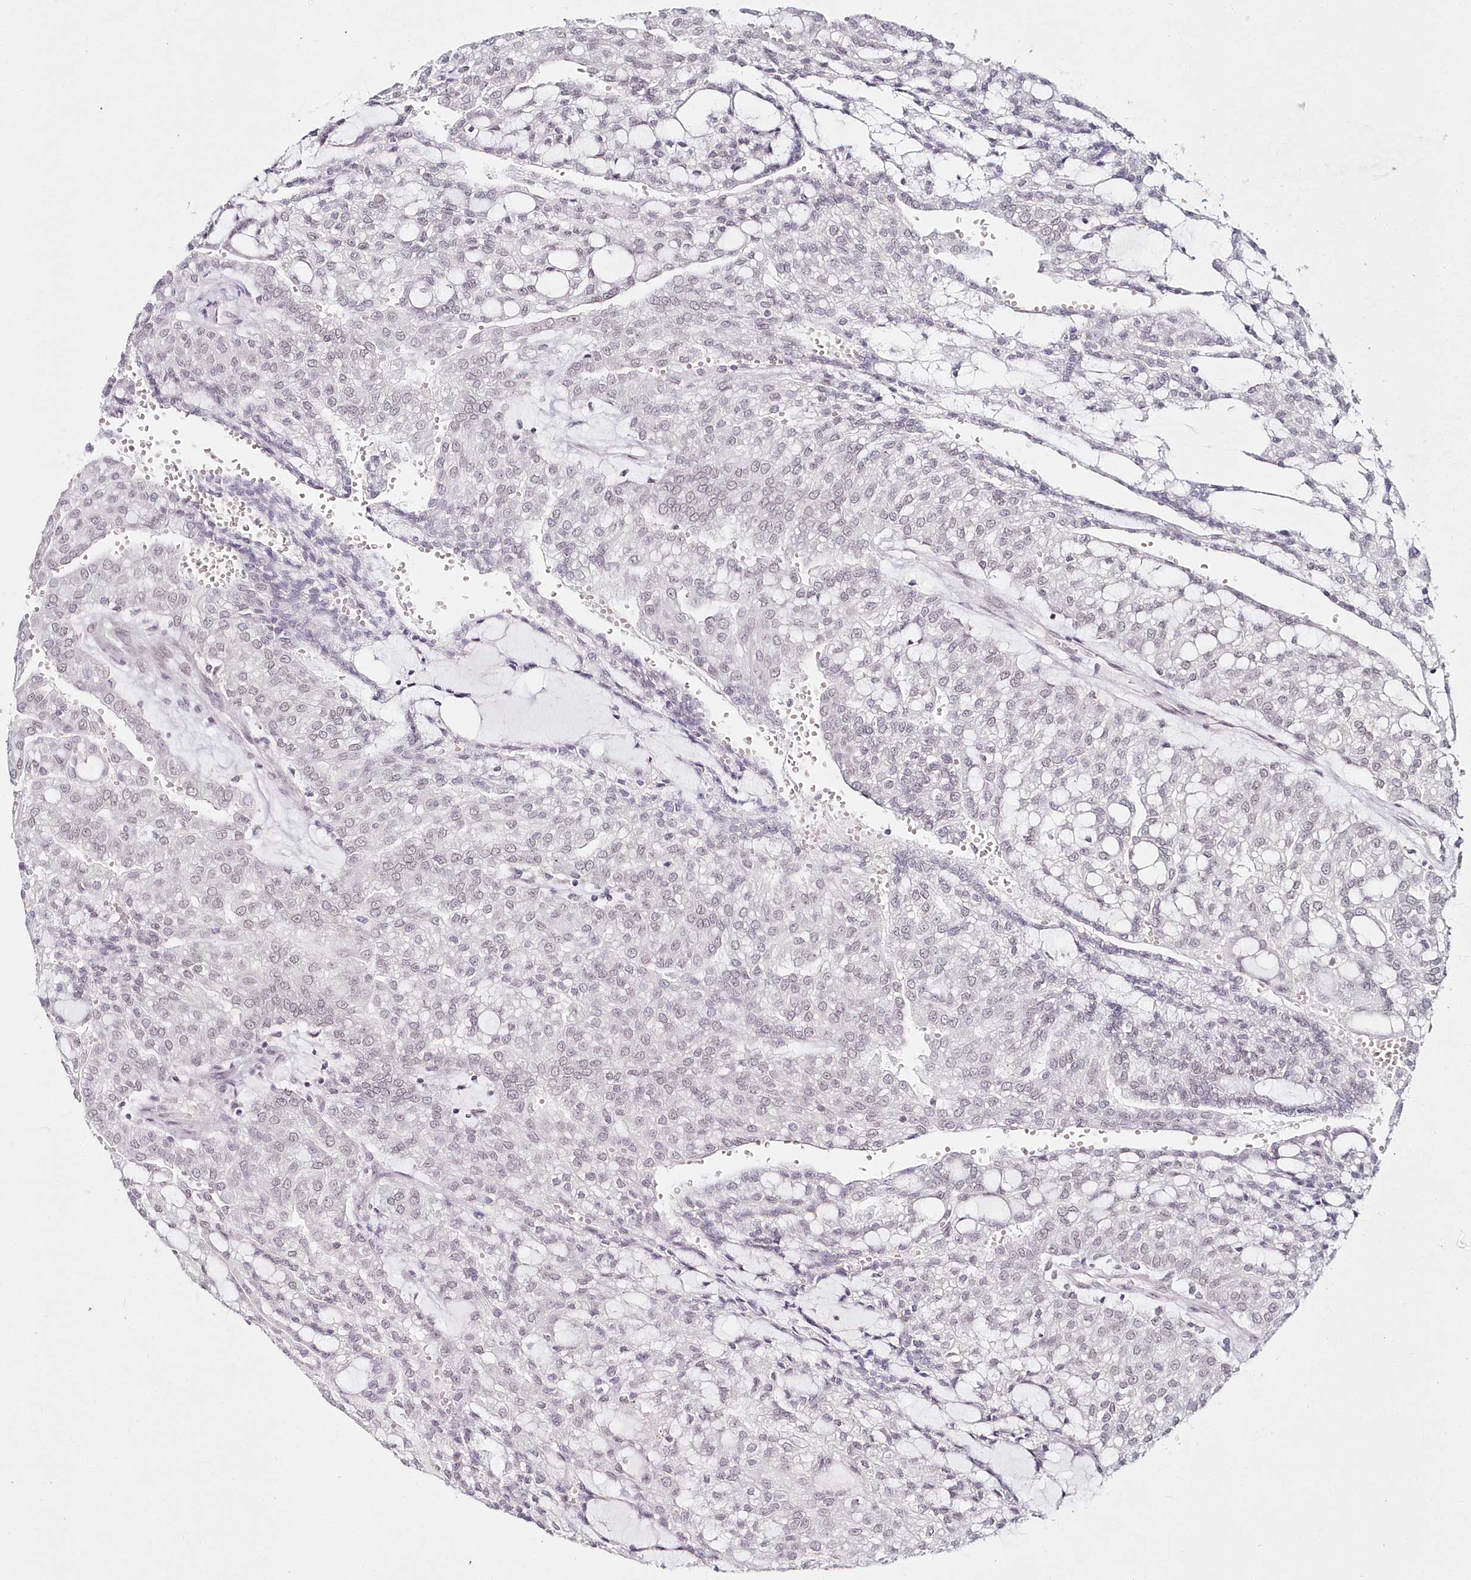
{"staining": {"intensity": "negative", "quantity": "none", "location": "none"}, "tissue": "renal cancer", "cell_type": "Tumor cells", "image_type": "cancer", "snomed": [{"axis": "morphology", "description": "Adenocarcinoma, NOS"}, {"axis": "topography", "description": "Kidney"}], "caption": "Tumor cells show no significant protein expression in renal adenocarcinoma. The staining was performed using DAB (3,3'-diaminobenzidine) to visualize the protein expression in brown, while the nuclei were stained in blue with hematoxylin (Magnification: 20x).", "gene": "HYCC2", "patient": {"sex": "male", "age": 63}}